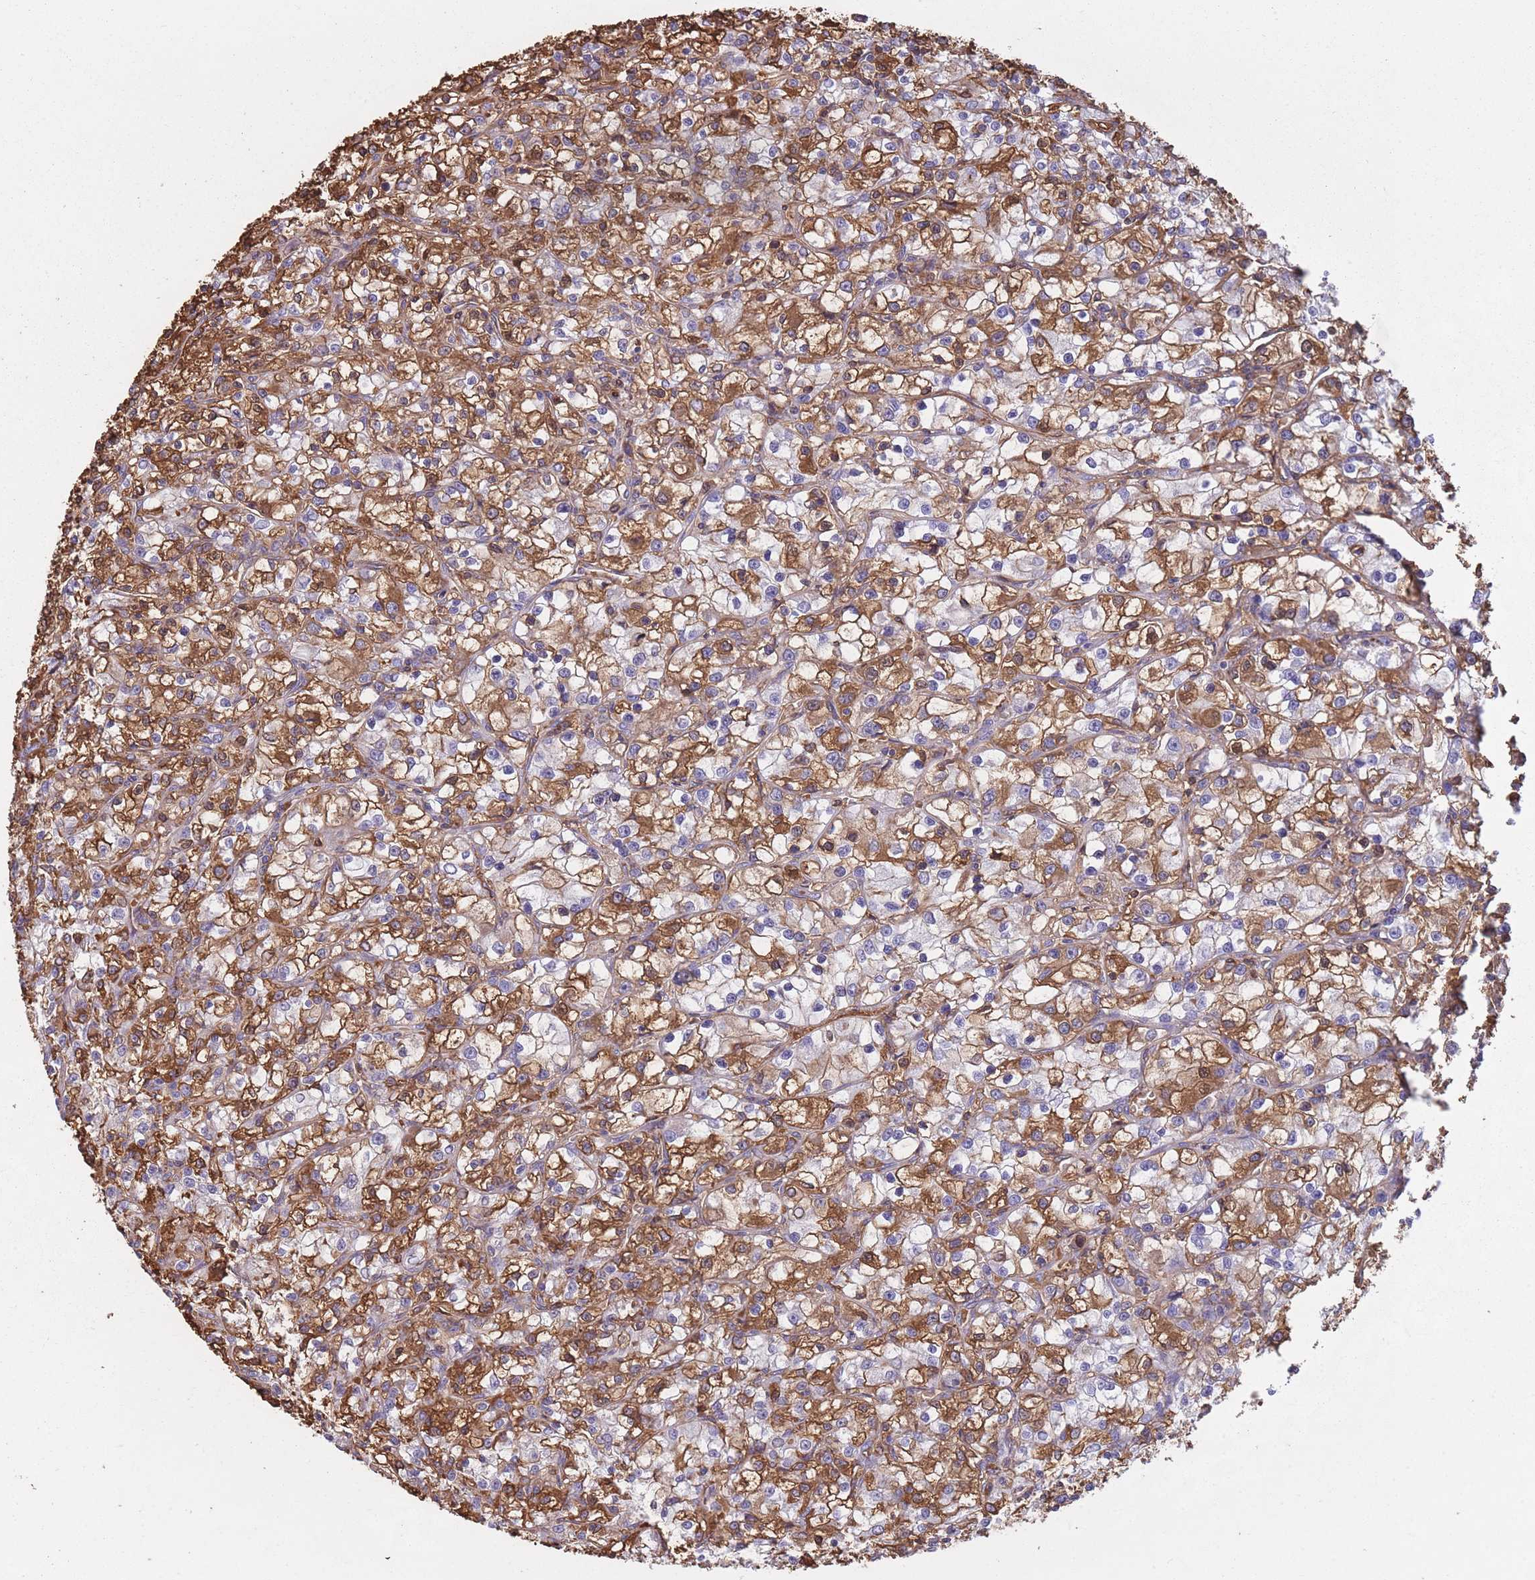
{"staining": {"intensity": "weak", "quantity": ">75%", "location": "cytoplasmic/membranous"}, "tissue": "renal cancer", "cell_type": "Tumor cells", "image_type": "cancer", "snomed": [{"axis": "morphology", "description": "Adenocarcinoma, NOS"}, {"axis": "topography", "description": "Kidney"}], "caption": "The immunohistochemical stain labels weak cytoplasmic/membranous staining in tumor cells of renal cancer (adenocarcinoma) tissue. Using DAB (brown) and hematoxylin (blue) stains, captured at high magnification using brightfield microscopy.", "gene": "KAT2A", "patient": {"sex": "female", "age": 59}}